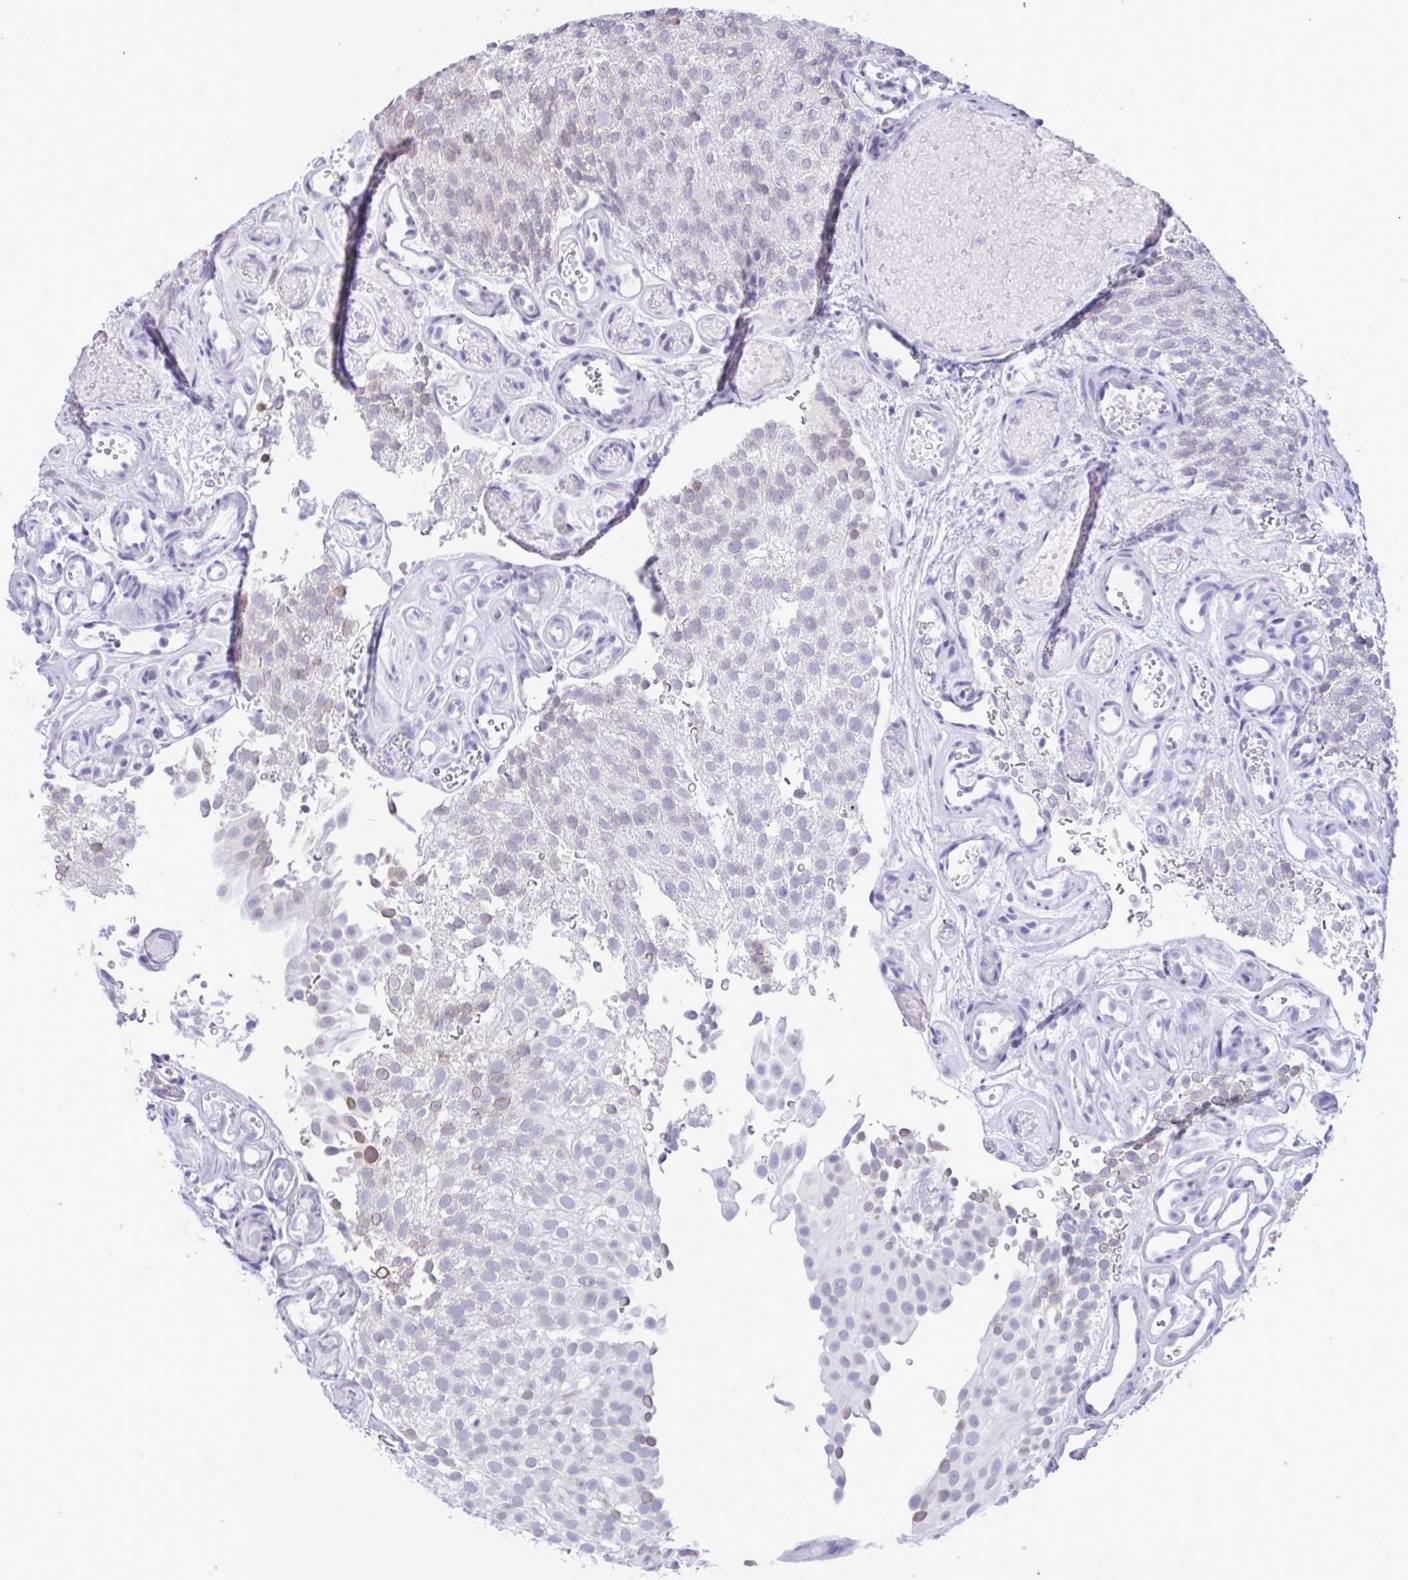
{"staining": {"intensity": "weak", "quantity": "<25%", "location": "cytoplasmic/membranous"}, "tissue": "urothelial cancer", "cell_type": "Tumor cells", "image_type": "cancer", "snomed": [{"axis": "morphology", "description": "Urothelial carcinoma, Low grade"}, {"axis": "topography", "description": "Urinary bladder"}], "caption": "An immunohistochemistry (IHC) photomicrograph of urothelial cancer is shown. There is no staining in tumor cells of urothelial cancer.", "gene": "DOCK11", "patient": {"sex": "male", "age": 78}}